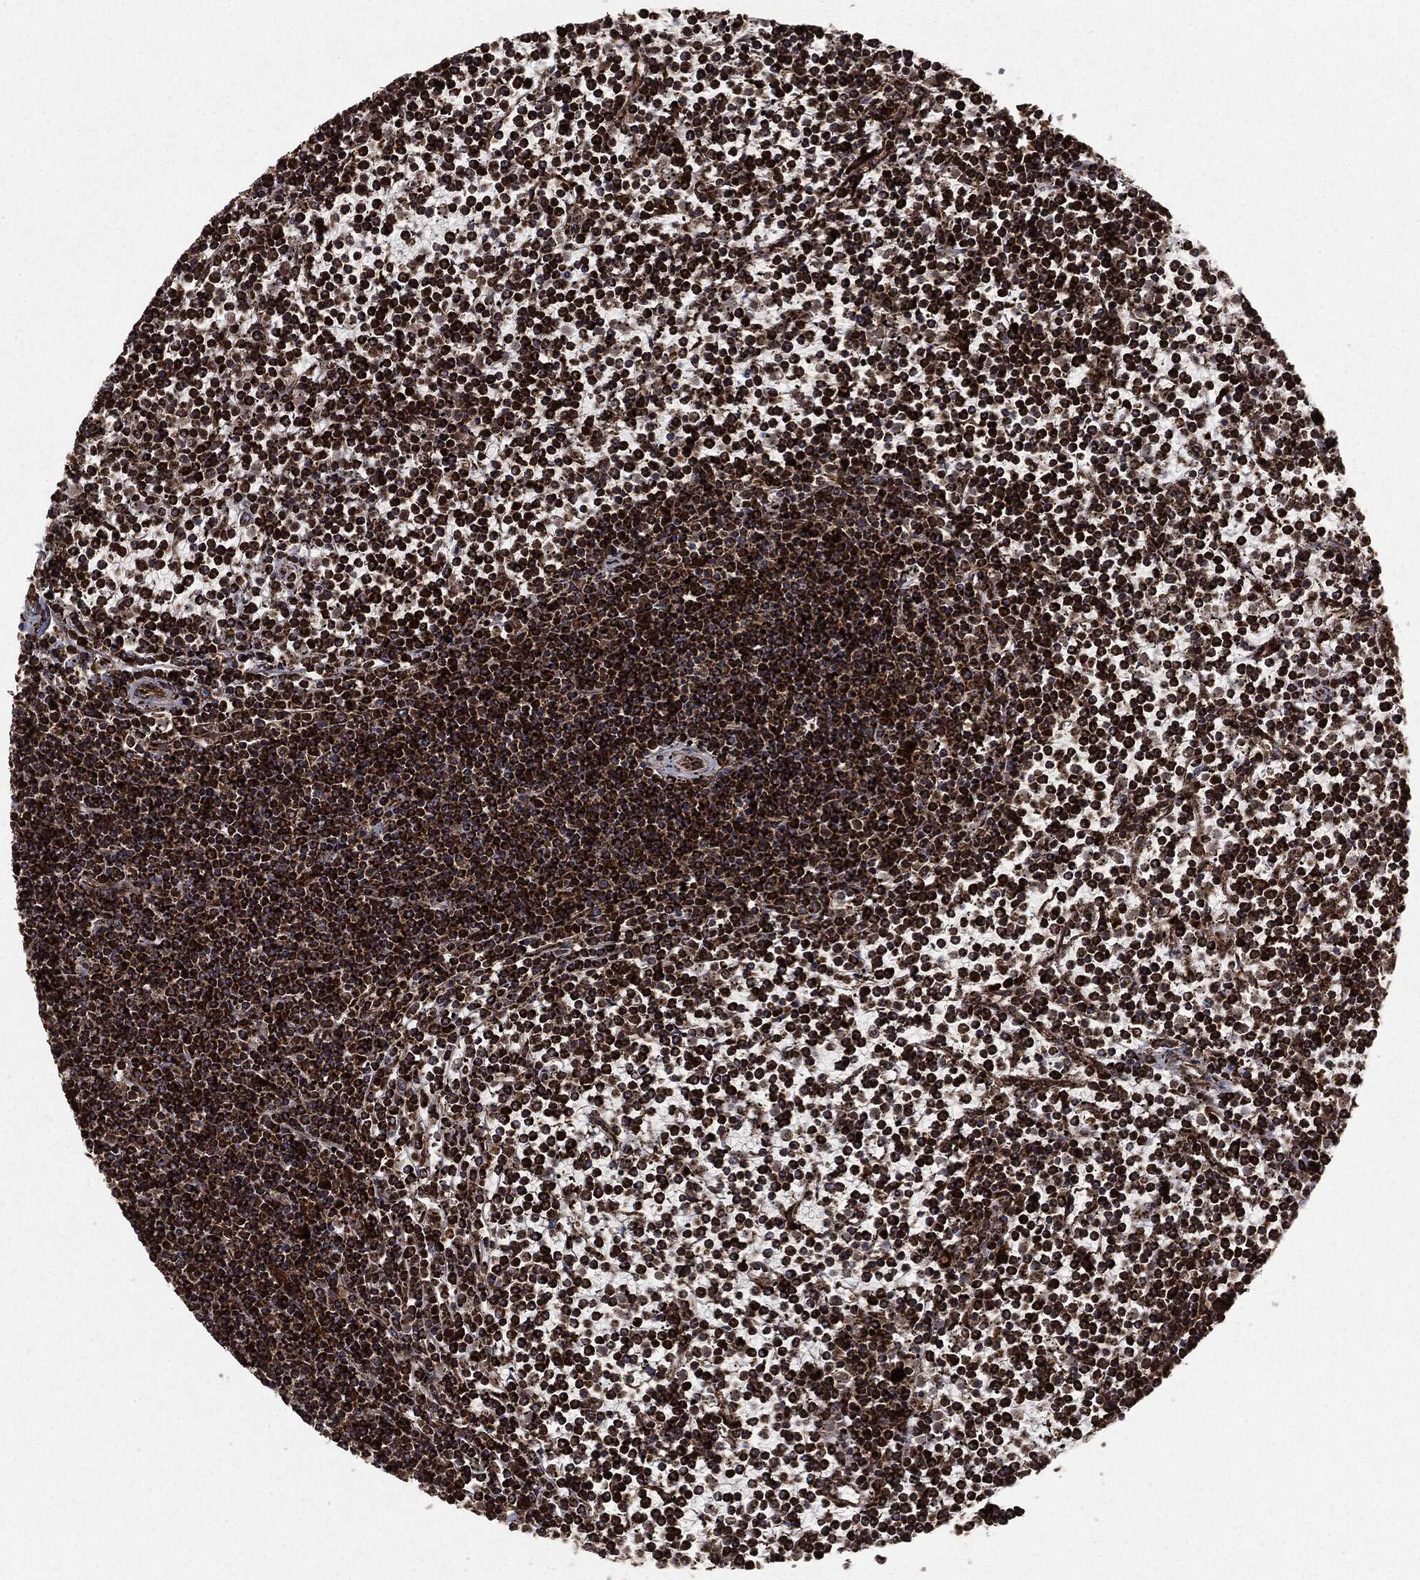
{"staining": {"intensity": "strong", "quantity": ">75%", "location": "cytoplasmic/membranous"}, "tissue": "lymphoma", "cell_type": "Tumor cells", "image_type": "cancer", "snomed": [{"axis": "morphology", "description": "Malignant lymphoma, non-Hodgkin's type, Low grade"}, {"axis": "topography", "description": "Spleen"}], "caption": "About >75% of tumor cells in low-grade malignant lymphoma, non-Hodgkin's type reveal strong cytoplasmic/membranous protein staining as visualized by brown immunohistochemical staining.", "gene": "MAP2K1", "patient": {"sex": "female", "age": 19}}